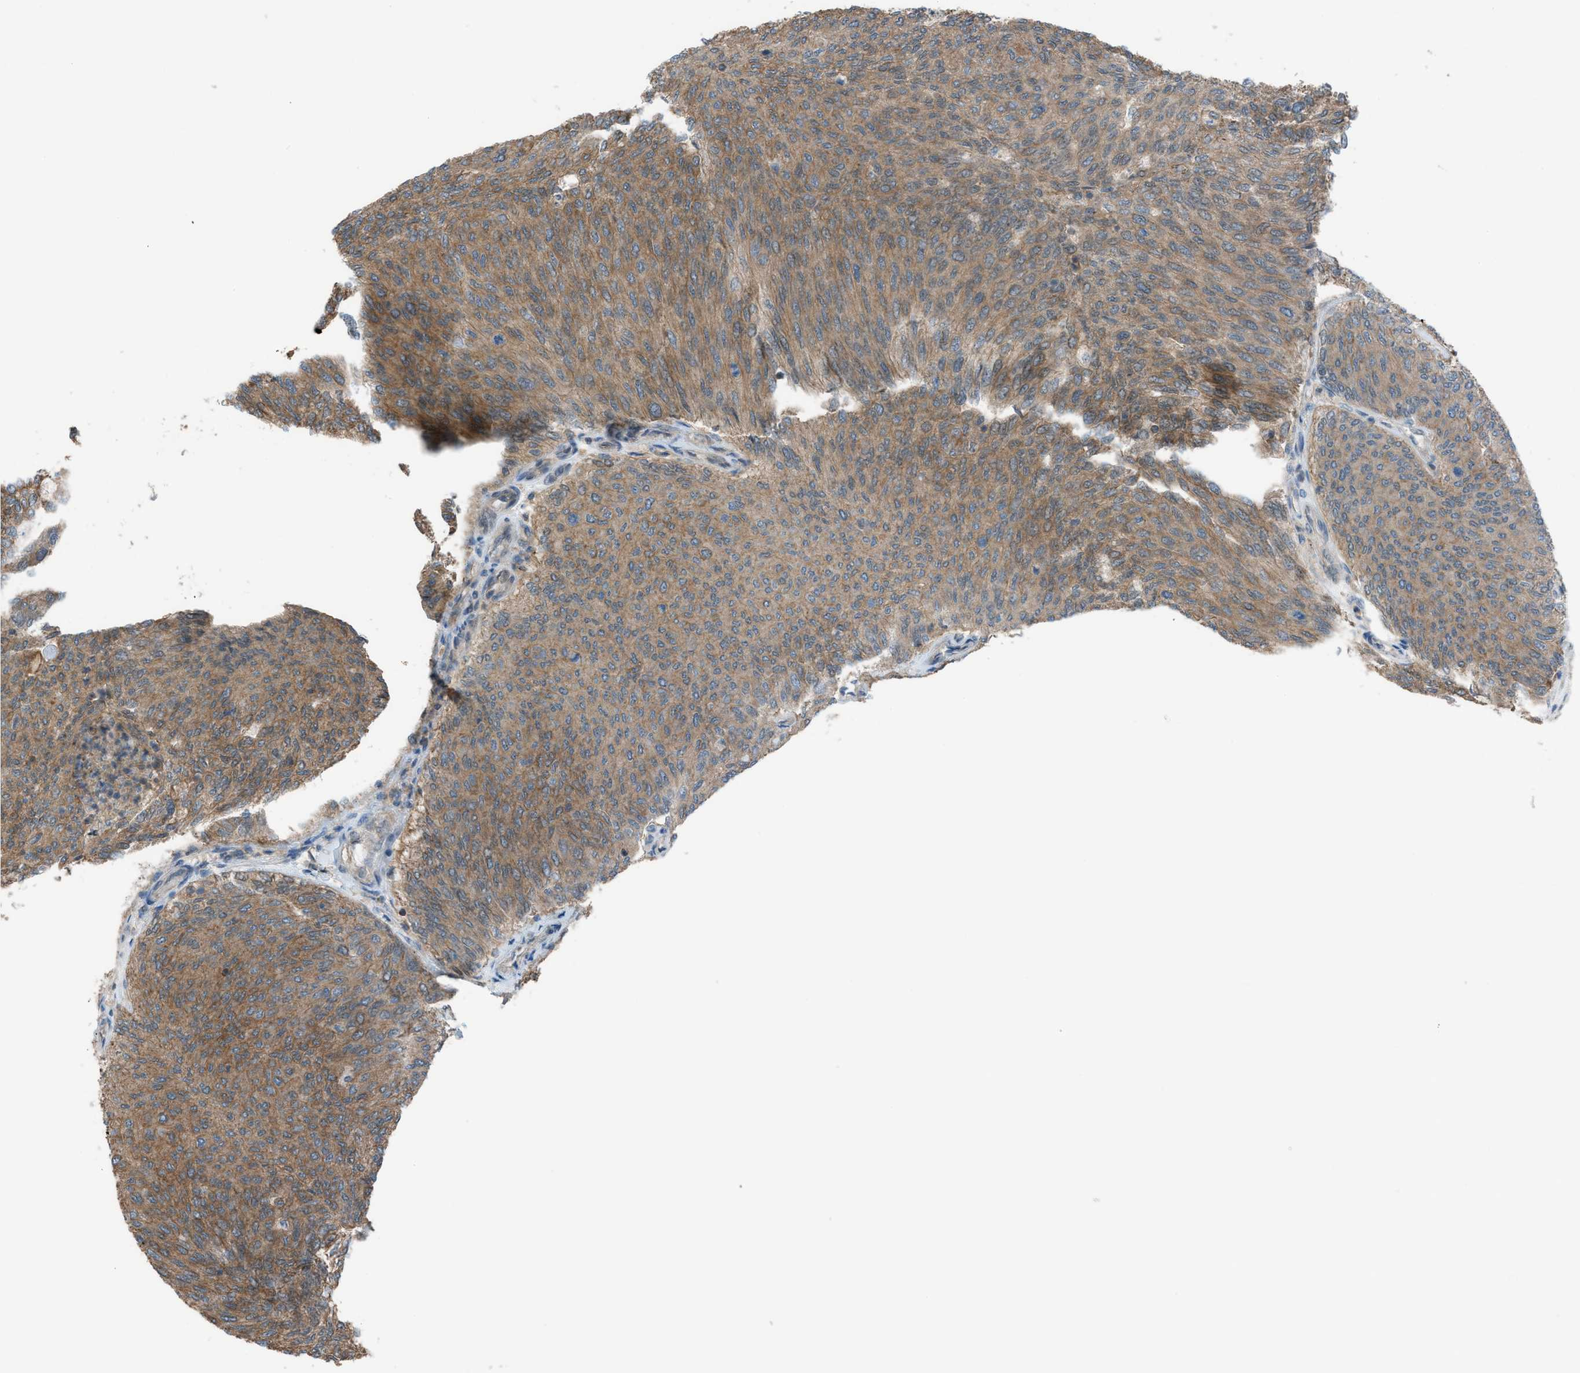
{"staining": {"intensity": "moderate", "quantity": ">75%", "location": "cytoplasmic/membranous"}, "tissue": "urothelial cancer", "cell_type": "Tumor cells", "image_type": "cancer", "snomed": [{"axis": "morphology", "description": "Urothelial carcinoma, Low grade"}, {"axis": "topography", "description": "Urinary bladder"}], "caption": "DAB immunohistochemical staining of human low-grade urothelial carcinoma reveals moderate cytoplasmic/membranous protein positivity in about >75% of tumor cells.", "gene": "DYRK1A", "patient": {"sex": "female", "age": 79}}